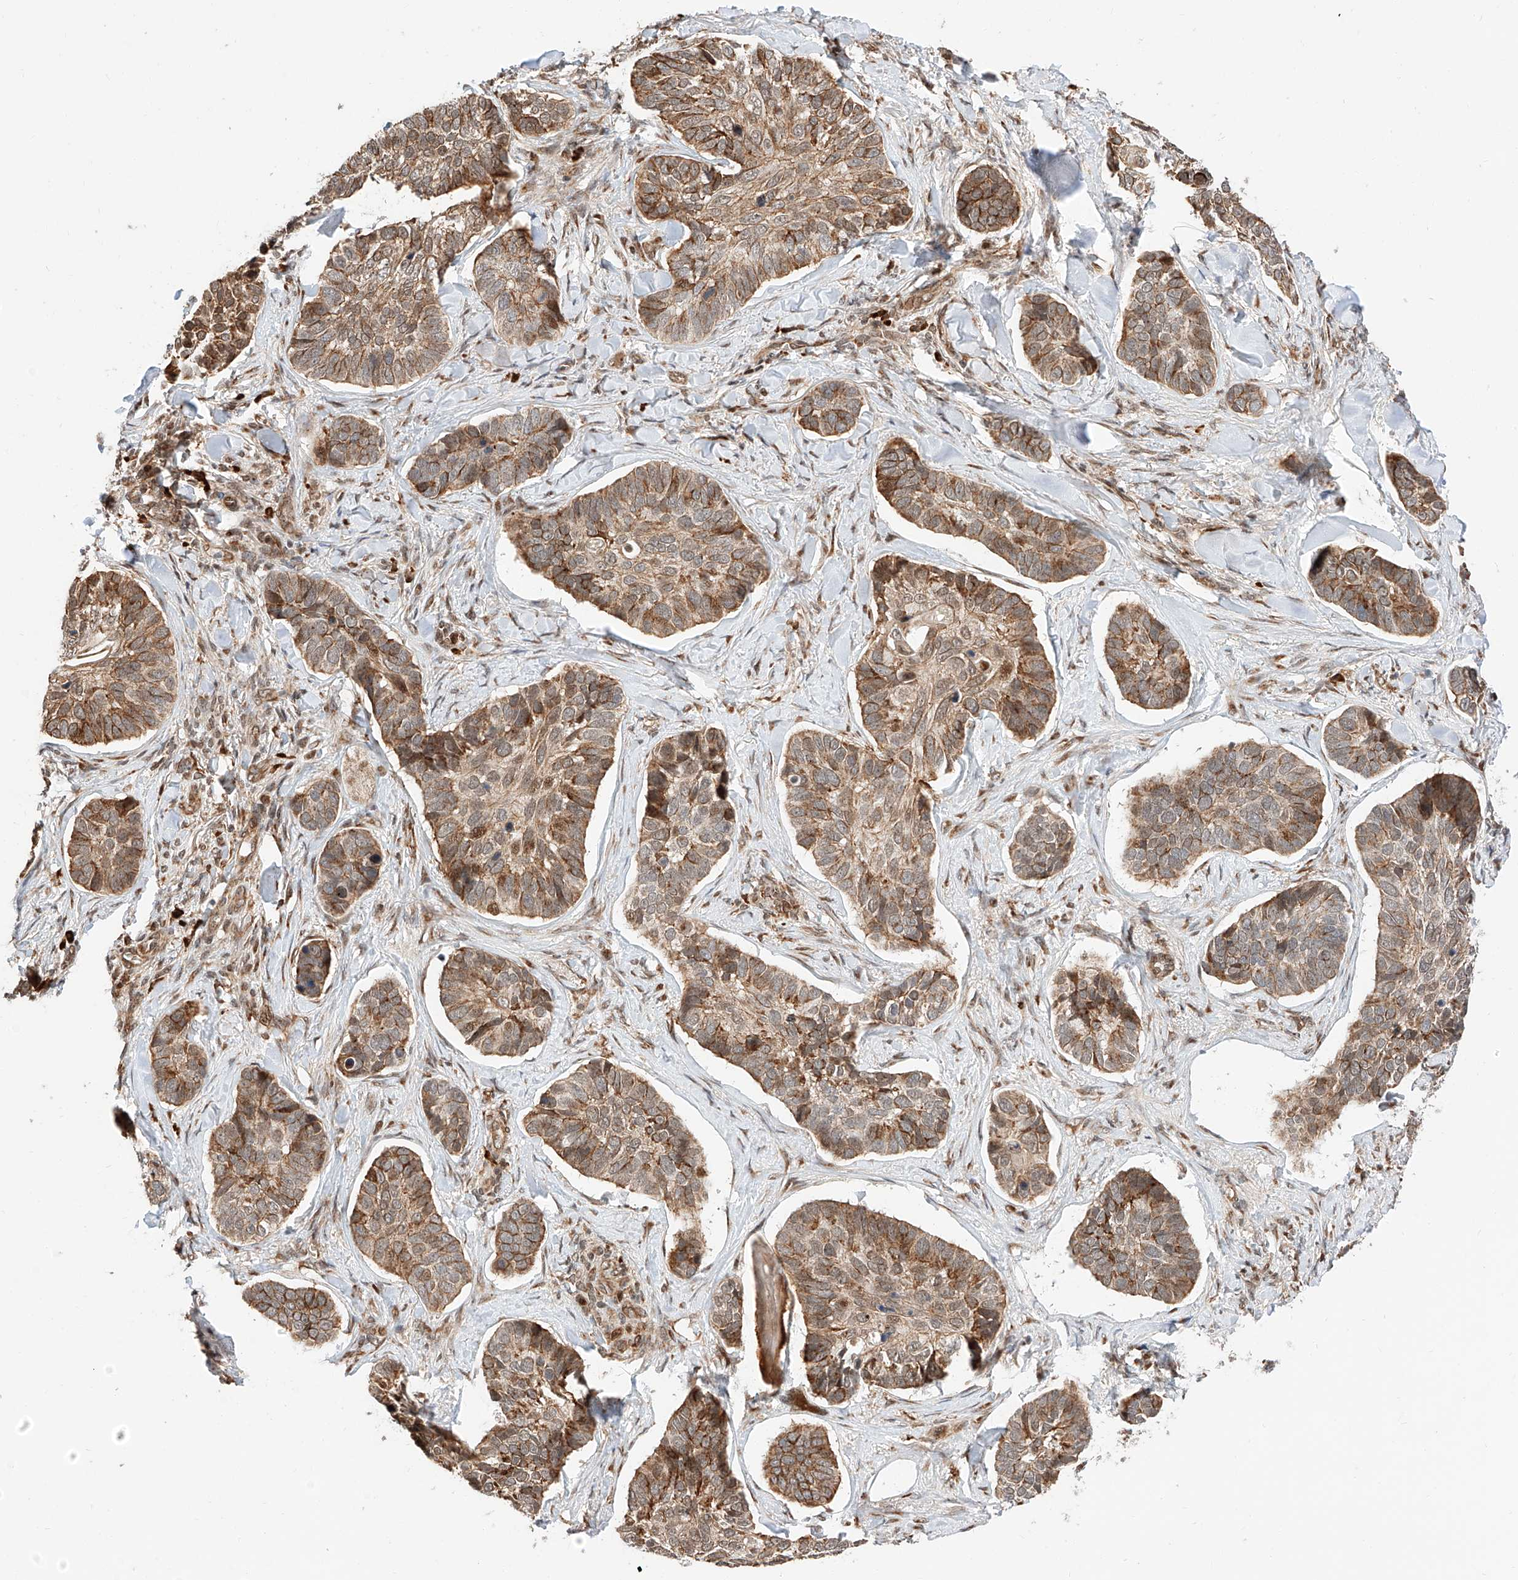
{"staining": {"intensity": "moderate", "quantity": ">75%", "location": "cytoplasmic/membranous,nuclear"}, "tissue": "skin cancer", "cell_type": "Tumor cells", "image_type": "cancer", "snomed": [{"axis": "morphology", "description": "Basal cell carcinoma"}, {"axis": "topography", "description": "Skin"}], "caption": "Immunohistochemical staining of skin basal cell carcinoma shows moderate cytoplasmic/membranous and nuclear protein staining in approximately >75% of tumor cells.", "gene": "THTPA", "patient": {"sex": "male", "age": 62}}